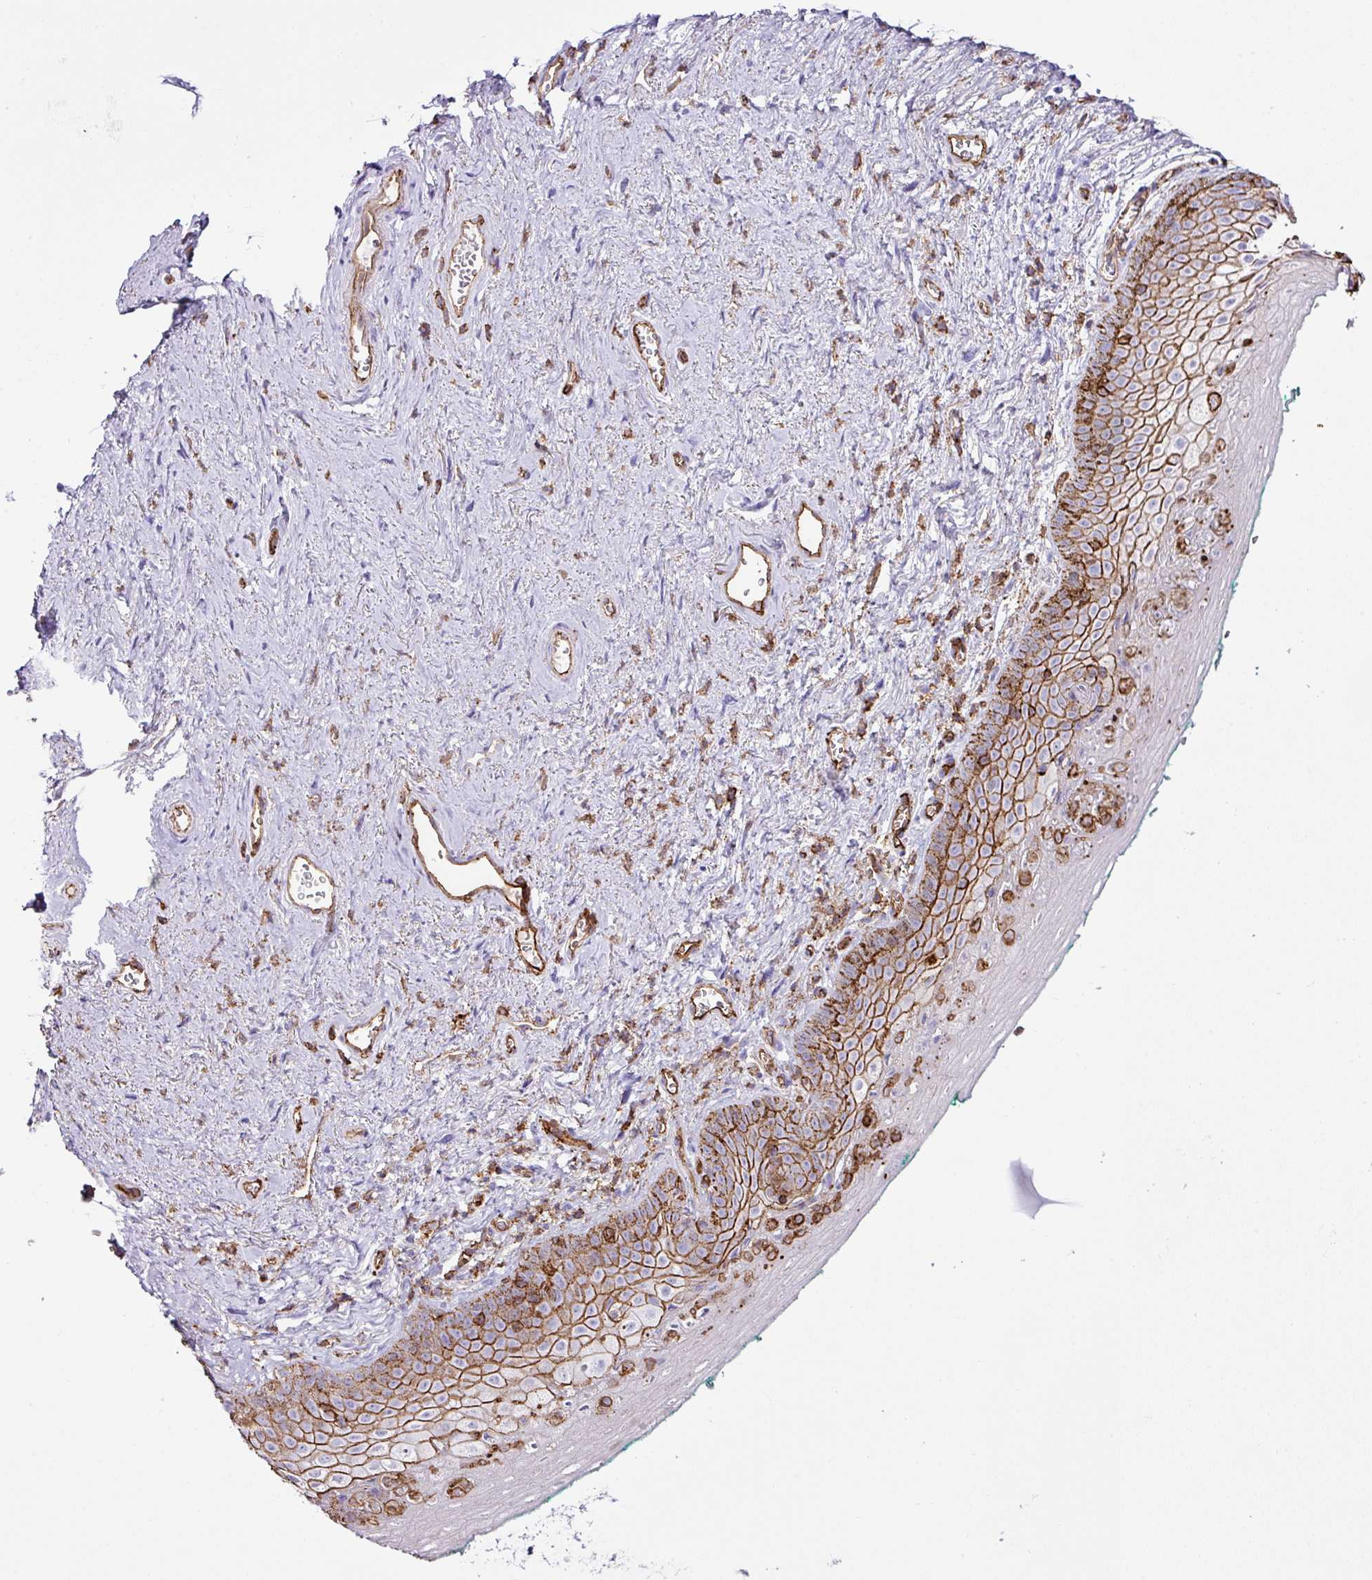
{"staining": {"intensity": "moderate", "quantity": ">75%", "location": "cytoplasmic/membranous"}, "tissue": "vagina", "cell_type": "Squamous epithelial cells", "image_type": "normal", "snomed": [{"axis": "morphology", "description": "Normal tissue, NOS"}, {"axis": "topography", "description": "Vulva"}, {"axis": "topography", "description": "Vagina"}, {"axis": "topography", "description": "Peripheral nerve tissue"}], "caption": "The histopathology image exhibits immunohistochemical staining of benign vagina. There is moderate cytoplasmic/membranous positivity is present in about >75% of squamous epithelial cells.", "gene": "EME2", "patient": {"sex": "female", "age": 66}}